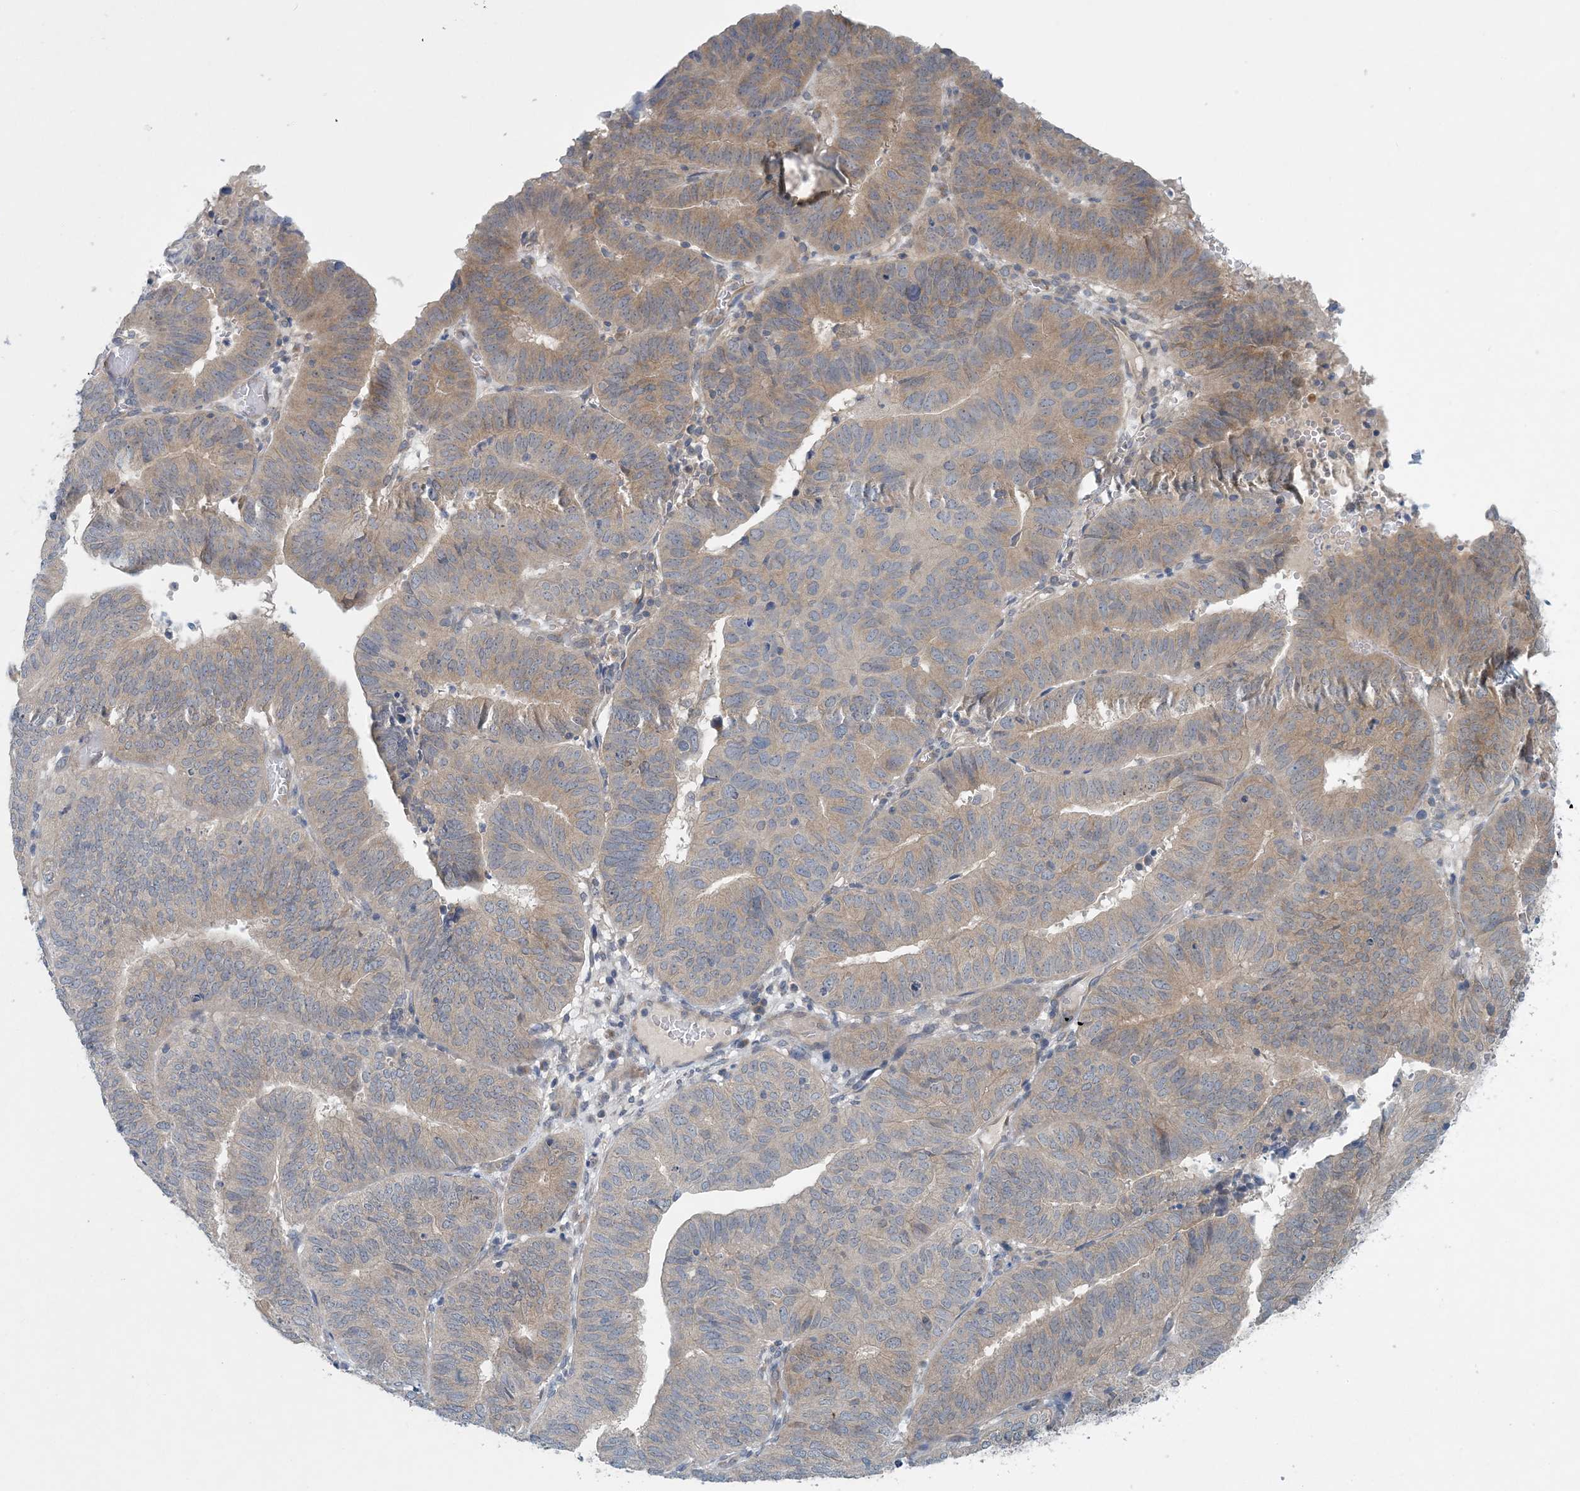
{"staining": {"intensity": "weak", "quantity": "25%-75%", "location": "cytoplasmic/membranous"}, "tissue": "endometrial cancer", "cell_type": "Tumor cells", "image_type": "cancer", "snomed": [{"axis": "morphology", "description": "Adenocarcinoma, NOS"}, {"axis": "topography", "description": "Uterus"}], "caption": "Tumor cells exhibit low levels of weak cytoplasmic/membranous staining in about 25%-75% of cells in endometrial cancer (adenocarcinoma).", "gene": "HIKESHI", "patient": {"sex": "female", "age": 77}}